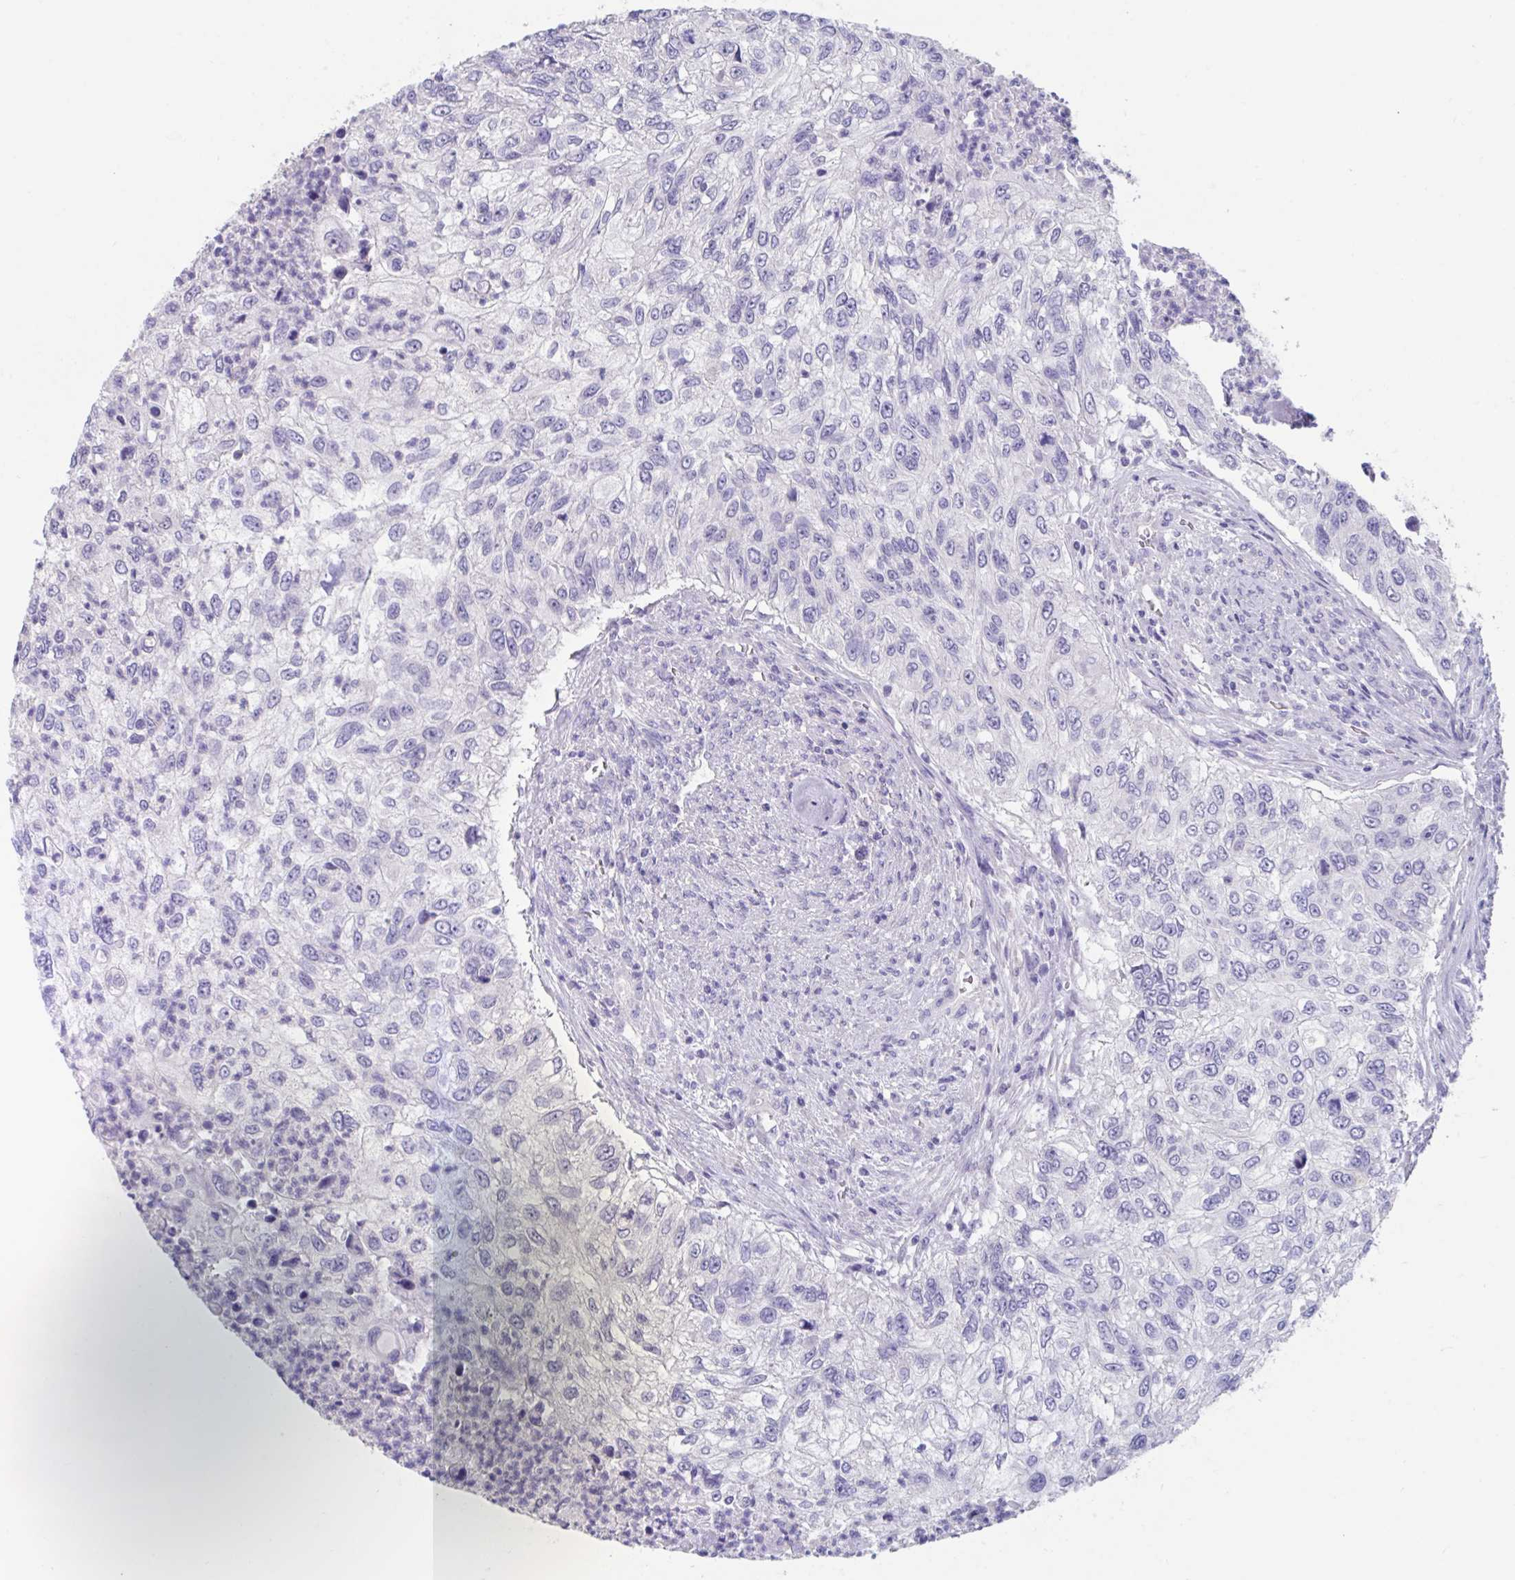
{"staining": {"intensity": "negative", "quantity": "none", "location": "none"}, "tissue": "urothelial cancer", "cell_type": "Tumor cells", "image_type": "cancer", "snomed": [{"axis": "morphology", "description": "Urothelial carcinoma, High grade"}, {"axis": "topography", "description": "Urinary bladder"}], "caption": "Micrograph shows no protein expression in tumor cells of urothelial cancer tissue.", "gene": "GPR162", "patient": {"sex": "female", "age": 60}}